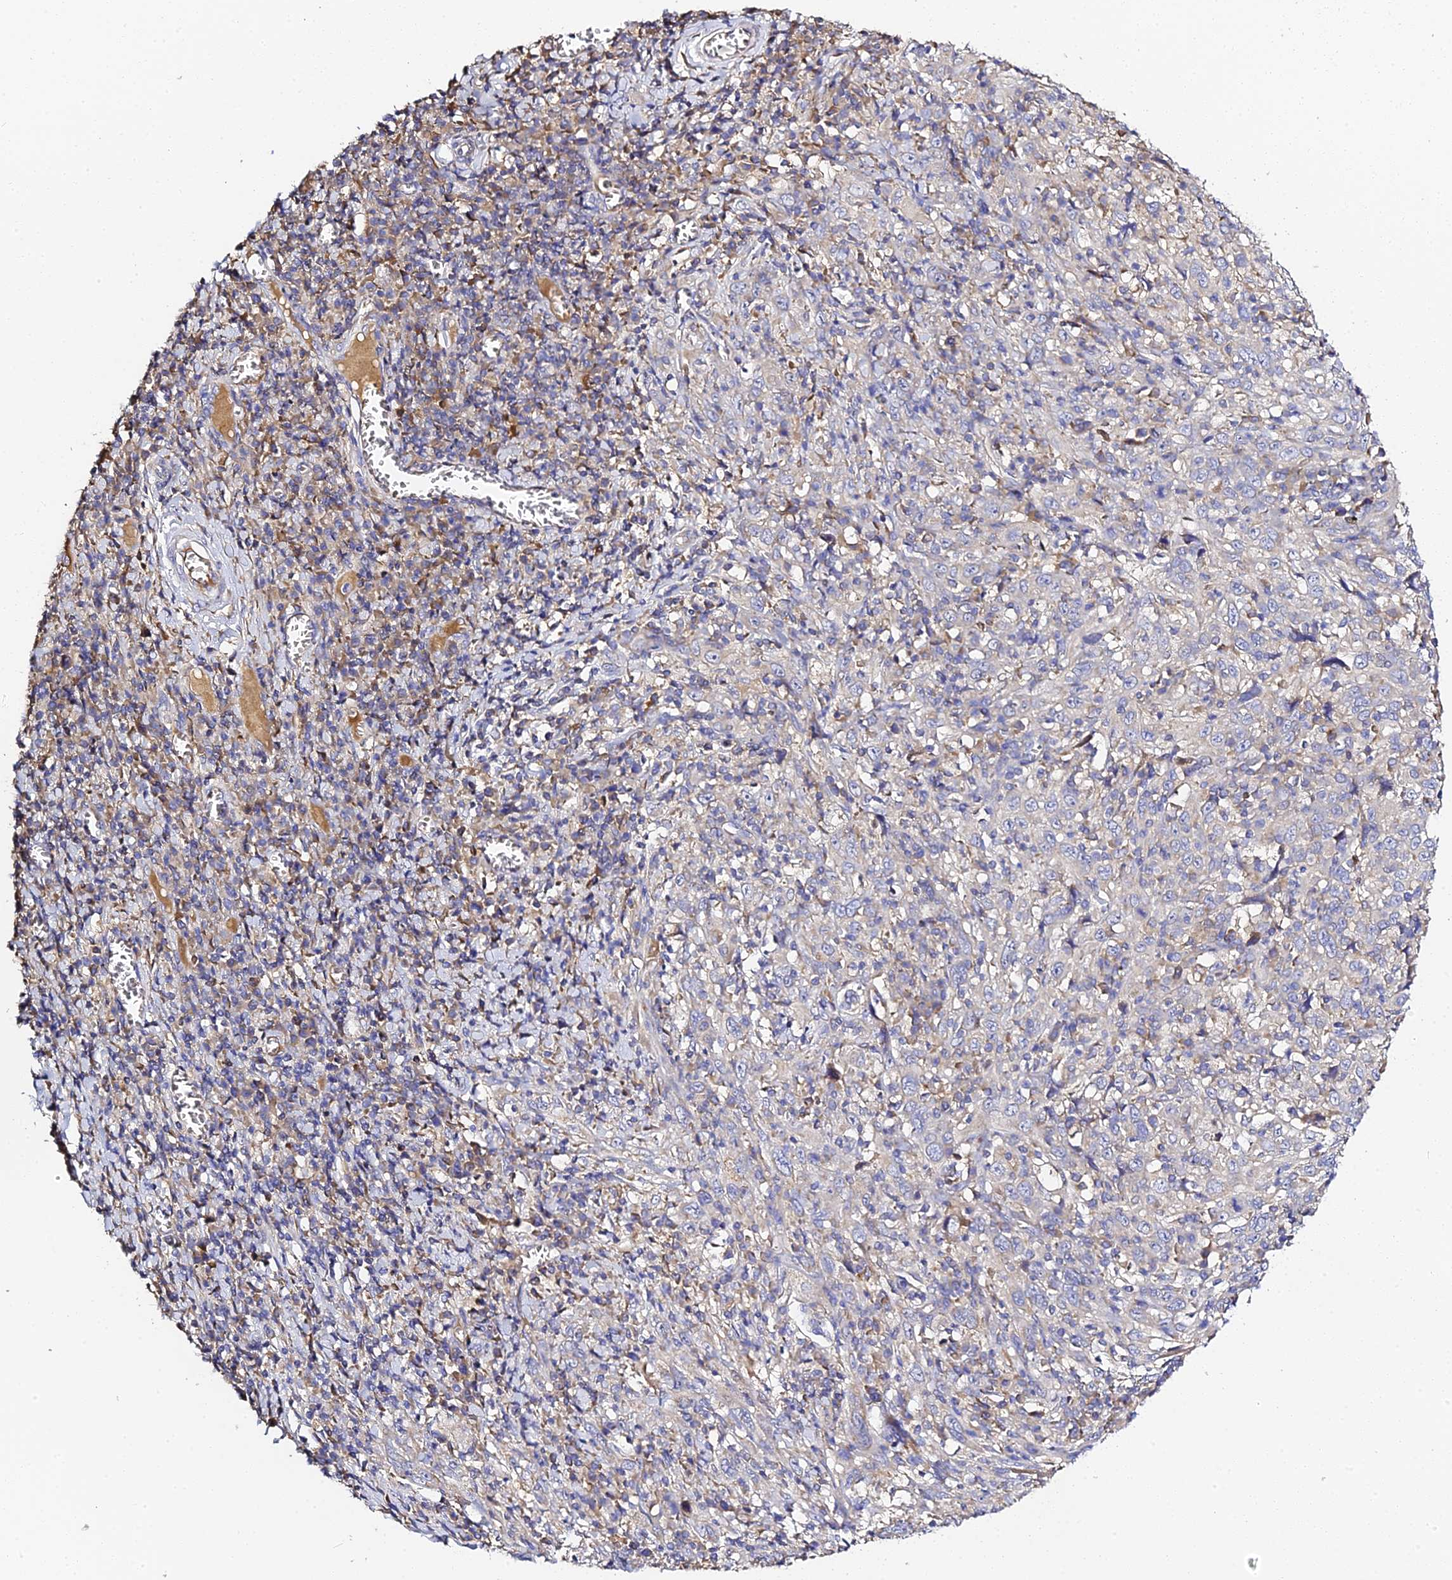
{"staining": {"intensity": "negative", "quantity": "none", "location": "none"}, "tissue": "cervical cancer", "cell_type": "Tumor cells", "image_type": "cancer", "snomed": [{"axis": "morphology", "description": "Squamous cell carcinoma, NOS"}, {"axis": "topography", "description": "Cervix"}], "caption": "Human squamous cell carcinoma (cervical) stained for a protein using IHC reveals no positivity in tumor cells.", "gene": "SCX", "patient": {"sex": "female", "age": 46}}